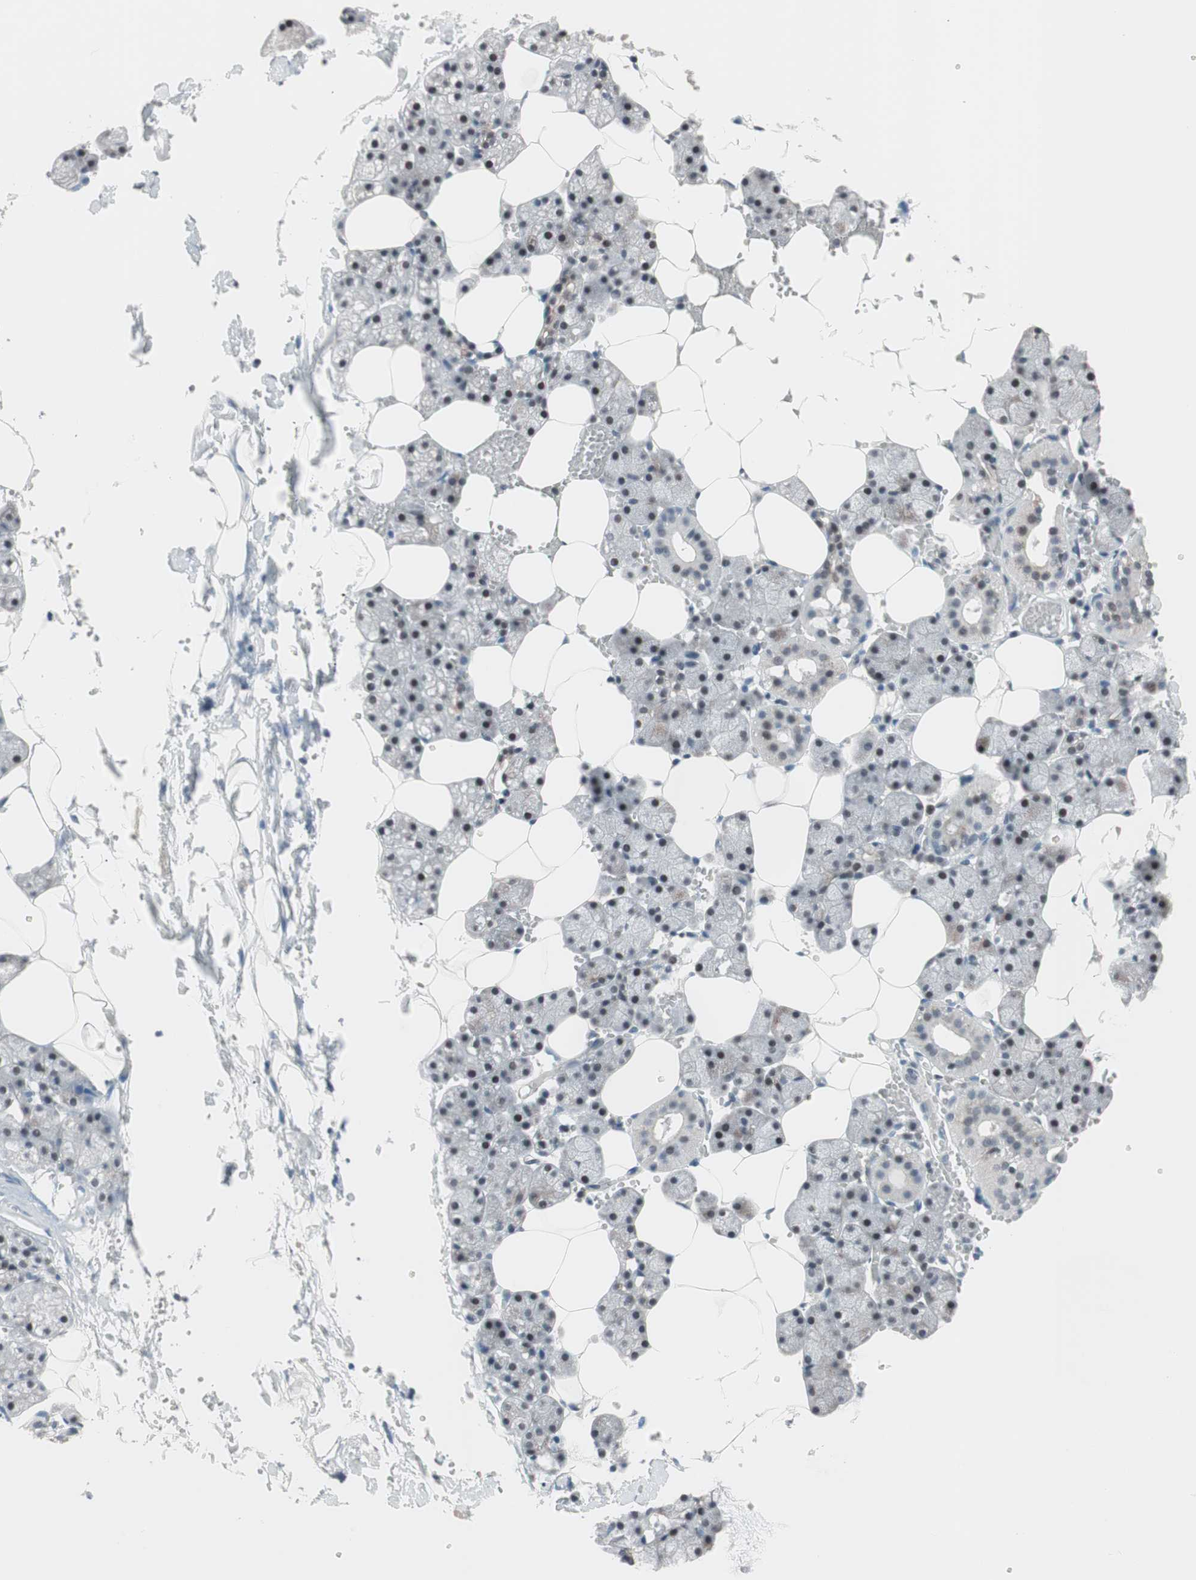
{"staining": {"intensity": "moderate", "quantity": "25%-75%", "location": "nuclear"}, "tissue": "salivary gland", "cell_type": "Glandular cells", "image_type": "normal", "snomed": [{"axis": "morphology", "description": "Normal tissue, NOS"}, {"axis": "topography", "description": "Salivary gland"}], "caption": "Salivary gland was stained to show a protein in brown. There is medium levels of moderate nuclear expression in approximately 25%-75% of glandular cells.", "gene": "ARID1A", "patient": {"sex": "male", "age": 62}}